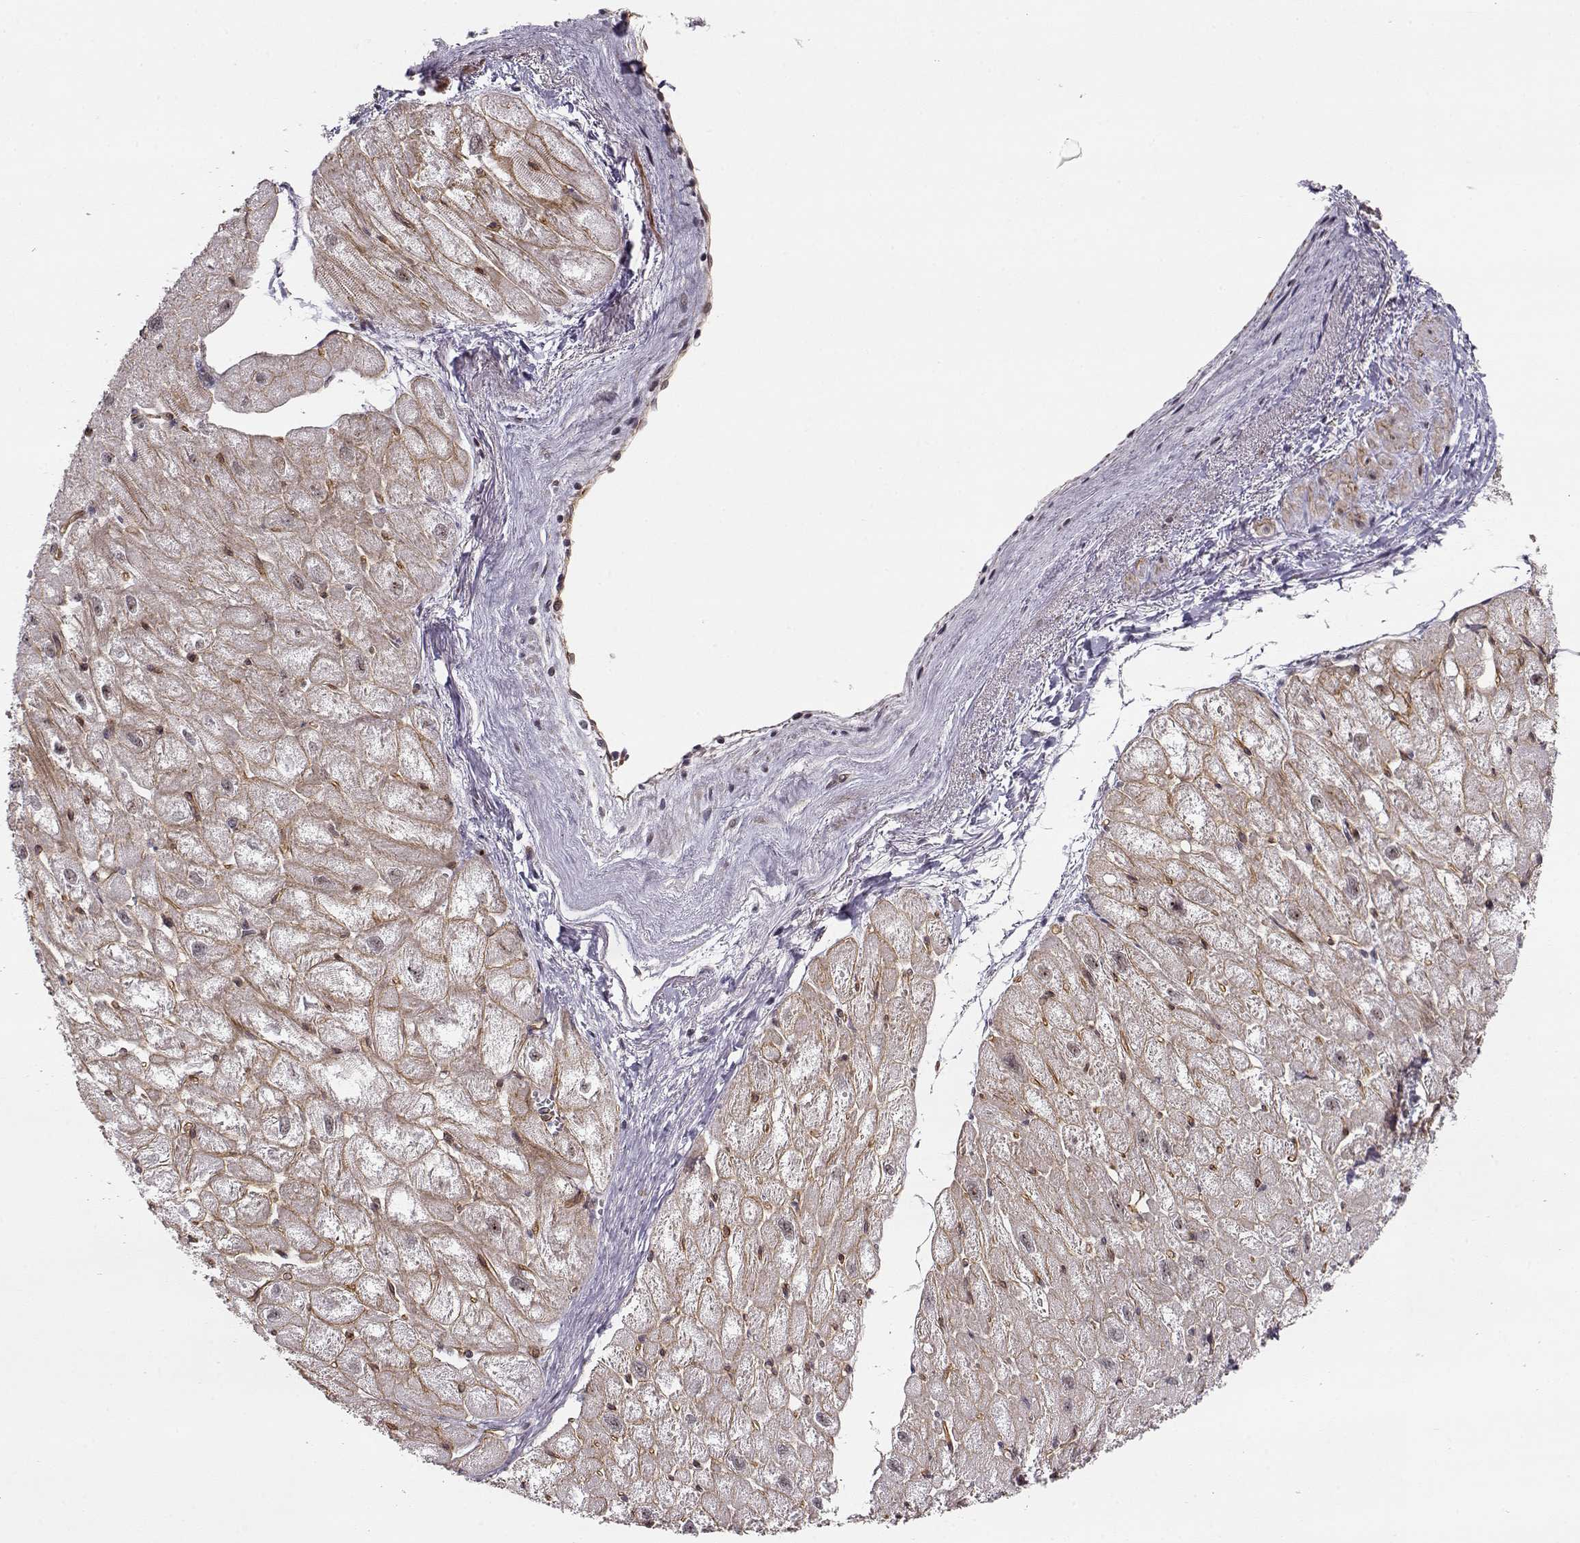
{"staining": {"intensity": "negative", "quantity": "none", "location": "none"}, "tissue": "heart muscle", "cell_type": "Cardiomyocytes", "image_type": "normal", "snomed": [{"axis": "morphology", "description": "Normal tissue, NOS"}, {"axis": "topography", "description": "Heart"}], "caption": "High magnification brightfield microscopy of normal heart muscle stained with DAB (3,3'-diaminobenzidine) (brown) and counterstained with hematoxylin (blue): cardiomyocytes show no significant staining. (Stains: DAB IHC with hematoxylin counter stain, Microscopy: brightfield microscopy at high magnification).", "gene": "CIR1", "patient": {"sex": "male", "age": 61}}